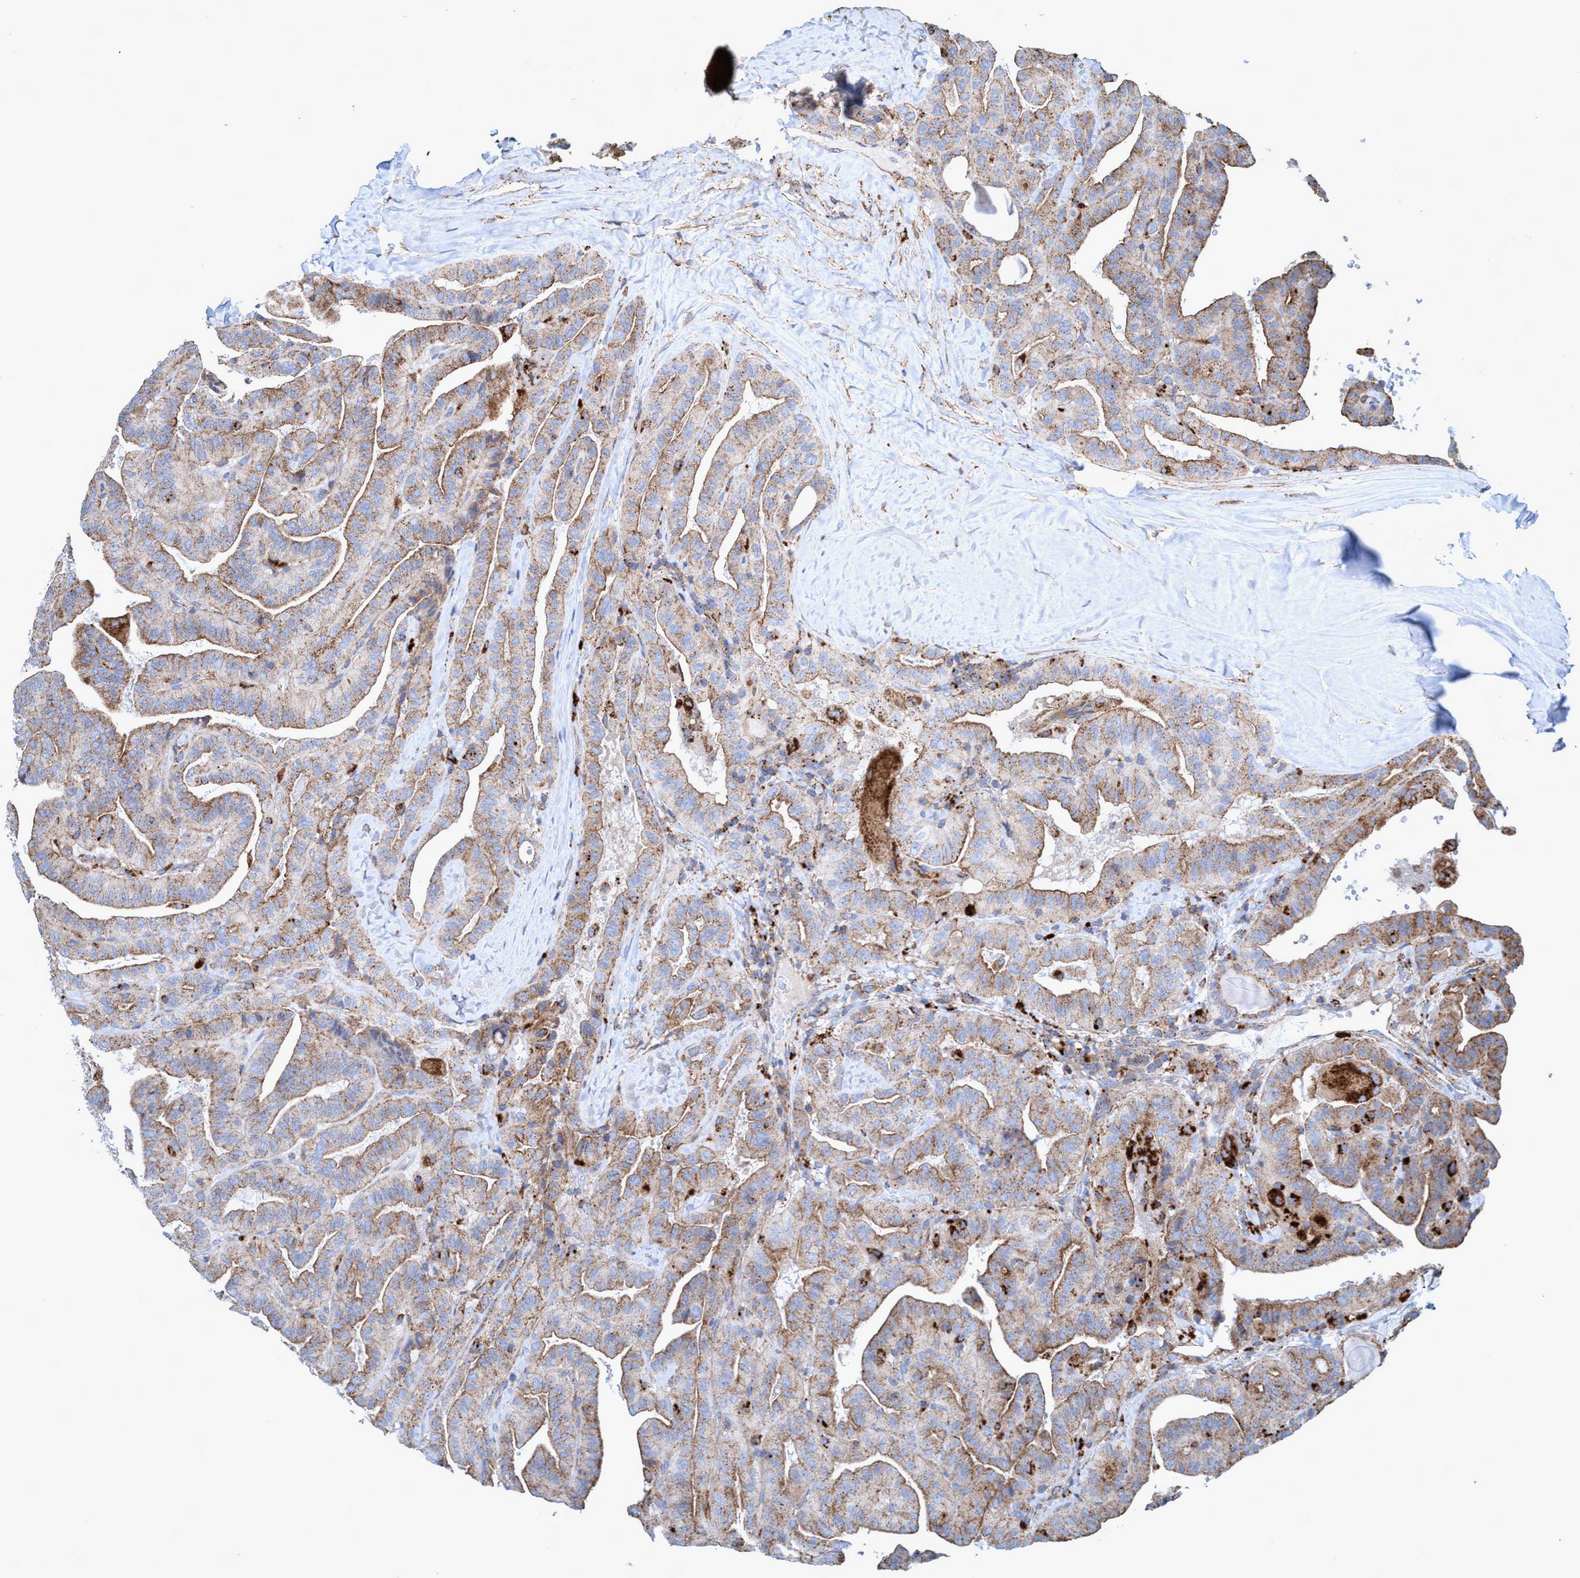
{"staining": {"intensity": "weak", "quantity": ">75%", "location": "cytoplasmic/membranous"}, "tissue": "thyroid cancer", "cell_type": "Tumor cells", "image_type": "cancer", "snomed": [{"axis": "morphology", "description": "Papillary adenocarcinoma, NOS"}, {"axis": "topography", "description": "Thyroid gland"}], "caption": "Weak cytoplasmic/membranous protein positivity is appreciated in about >75% of tumor cells in thyroid cancer.", "gene": "TRIM65", "patient": {"sex": "male", "age": 77}}